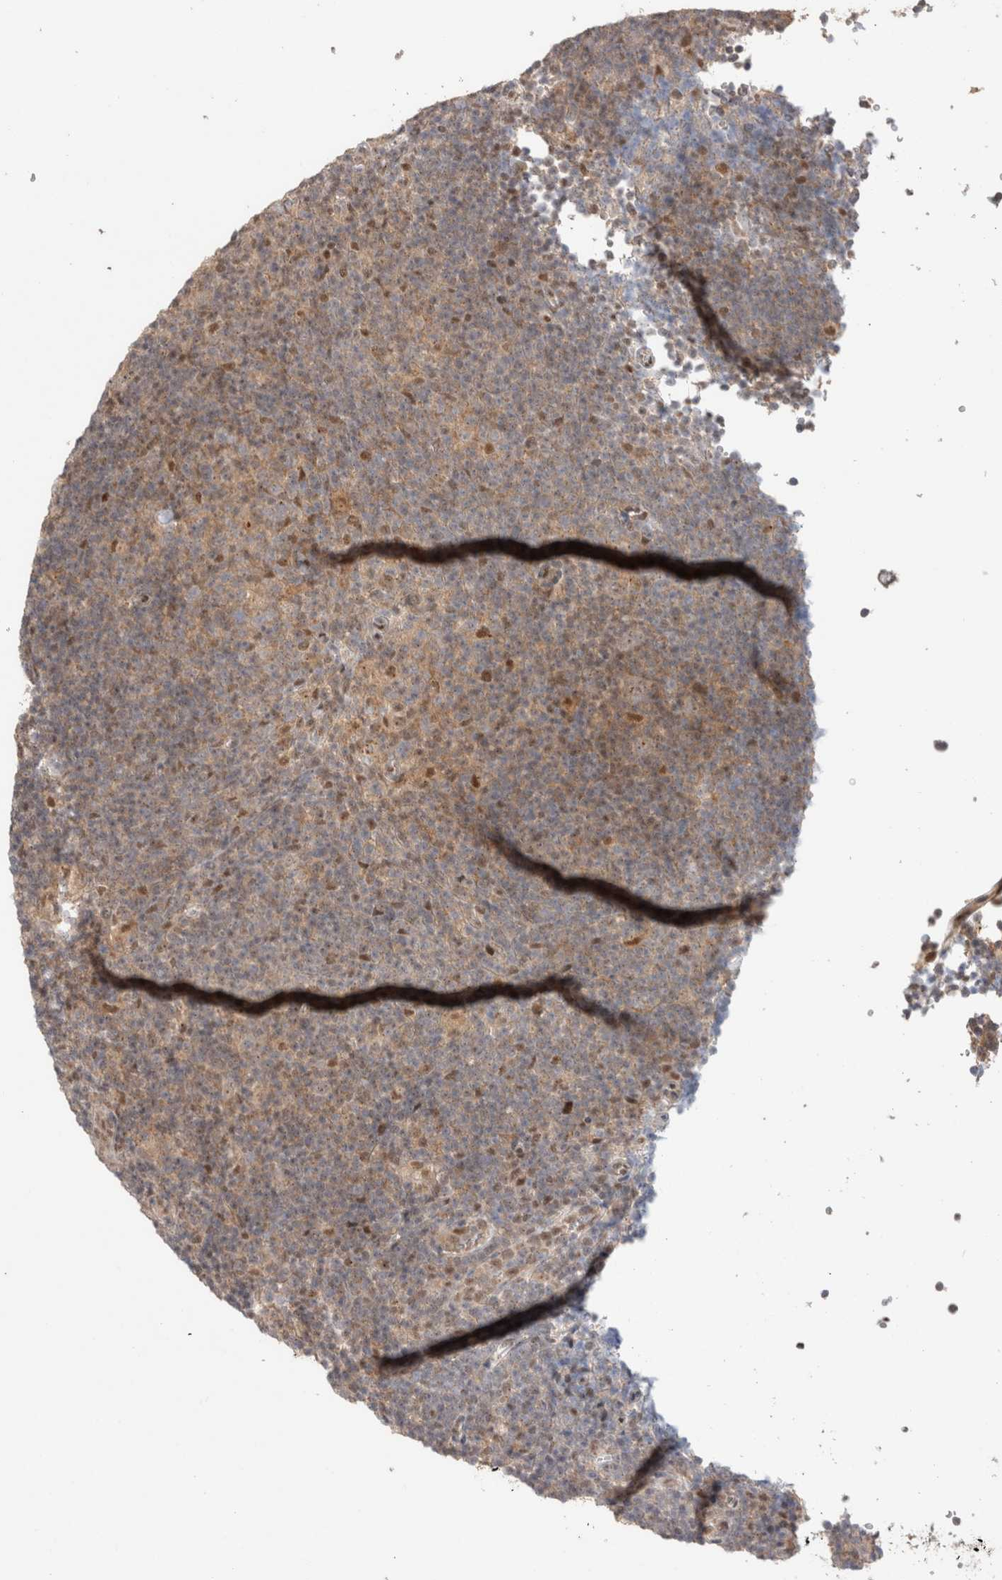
{"staining": {"intensity": "negative", "quantity": "none", "location": "none"}, "tissue": "lymphoma", "cell_type": "Tumor cells", "image_type": "cancer", "snomed": [{"axis": "morphology", "description": "Hodgkin's disease, NOS"}, {"axis": "topography", "description": "Lymph node"}], "caption": "Immunohistochemistry (IHC) of human lymphoma displays no staining in tumor cells.", "gene": "SLC29A1", "patient": {"sex": "female", "age": 57}}